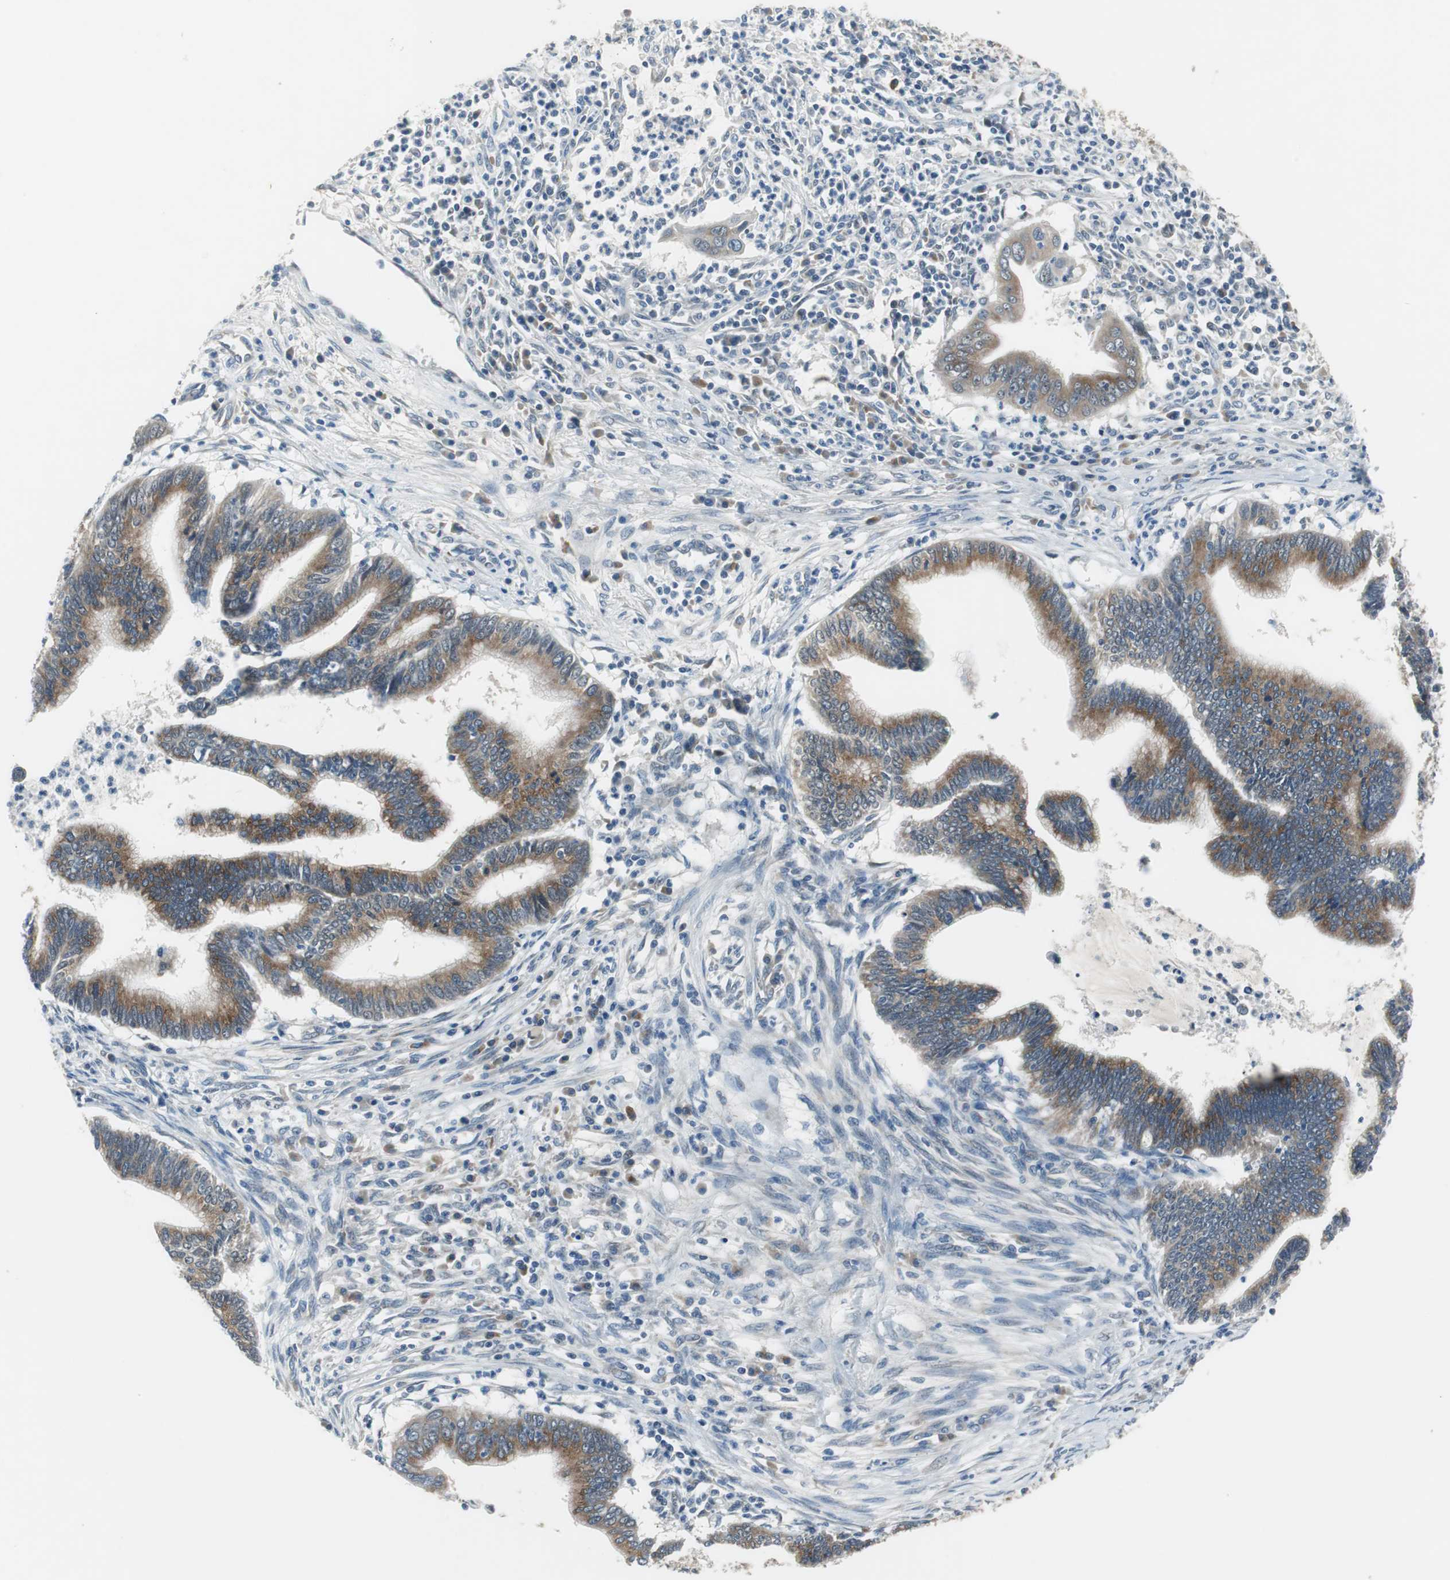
{"staining": {"intensity": "moderate", "quantity": ">75%", "location": "cytoplasmic/membranous"}, "tissue": "cervical cancer", "cell_type": "Tumor cells", "image_type": "cancer", "snomed": [{"axis": "morphology", "description": "Adenocarcinoma, NOS"}, {"axis": "topography", "description": "Cervix"}], "caption": "Immunohistochemistry (IHC) staining of cervical cancer (adenocarcinoma), which reveals medium levels of moderate cytoplasmic/membranous positivity in approximately >75% of tumor cells indicating moderate cytoplasmic/membranous protein expression. The staining was performed using DAB (3,3'-diaminobenzidine) (brown) for protein detection and nuclei were counterstained in hematoxylin (blue).", "gene": "PLAA", "patient": {"sex": "female", "age": 36}}